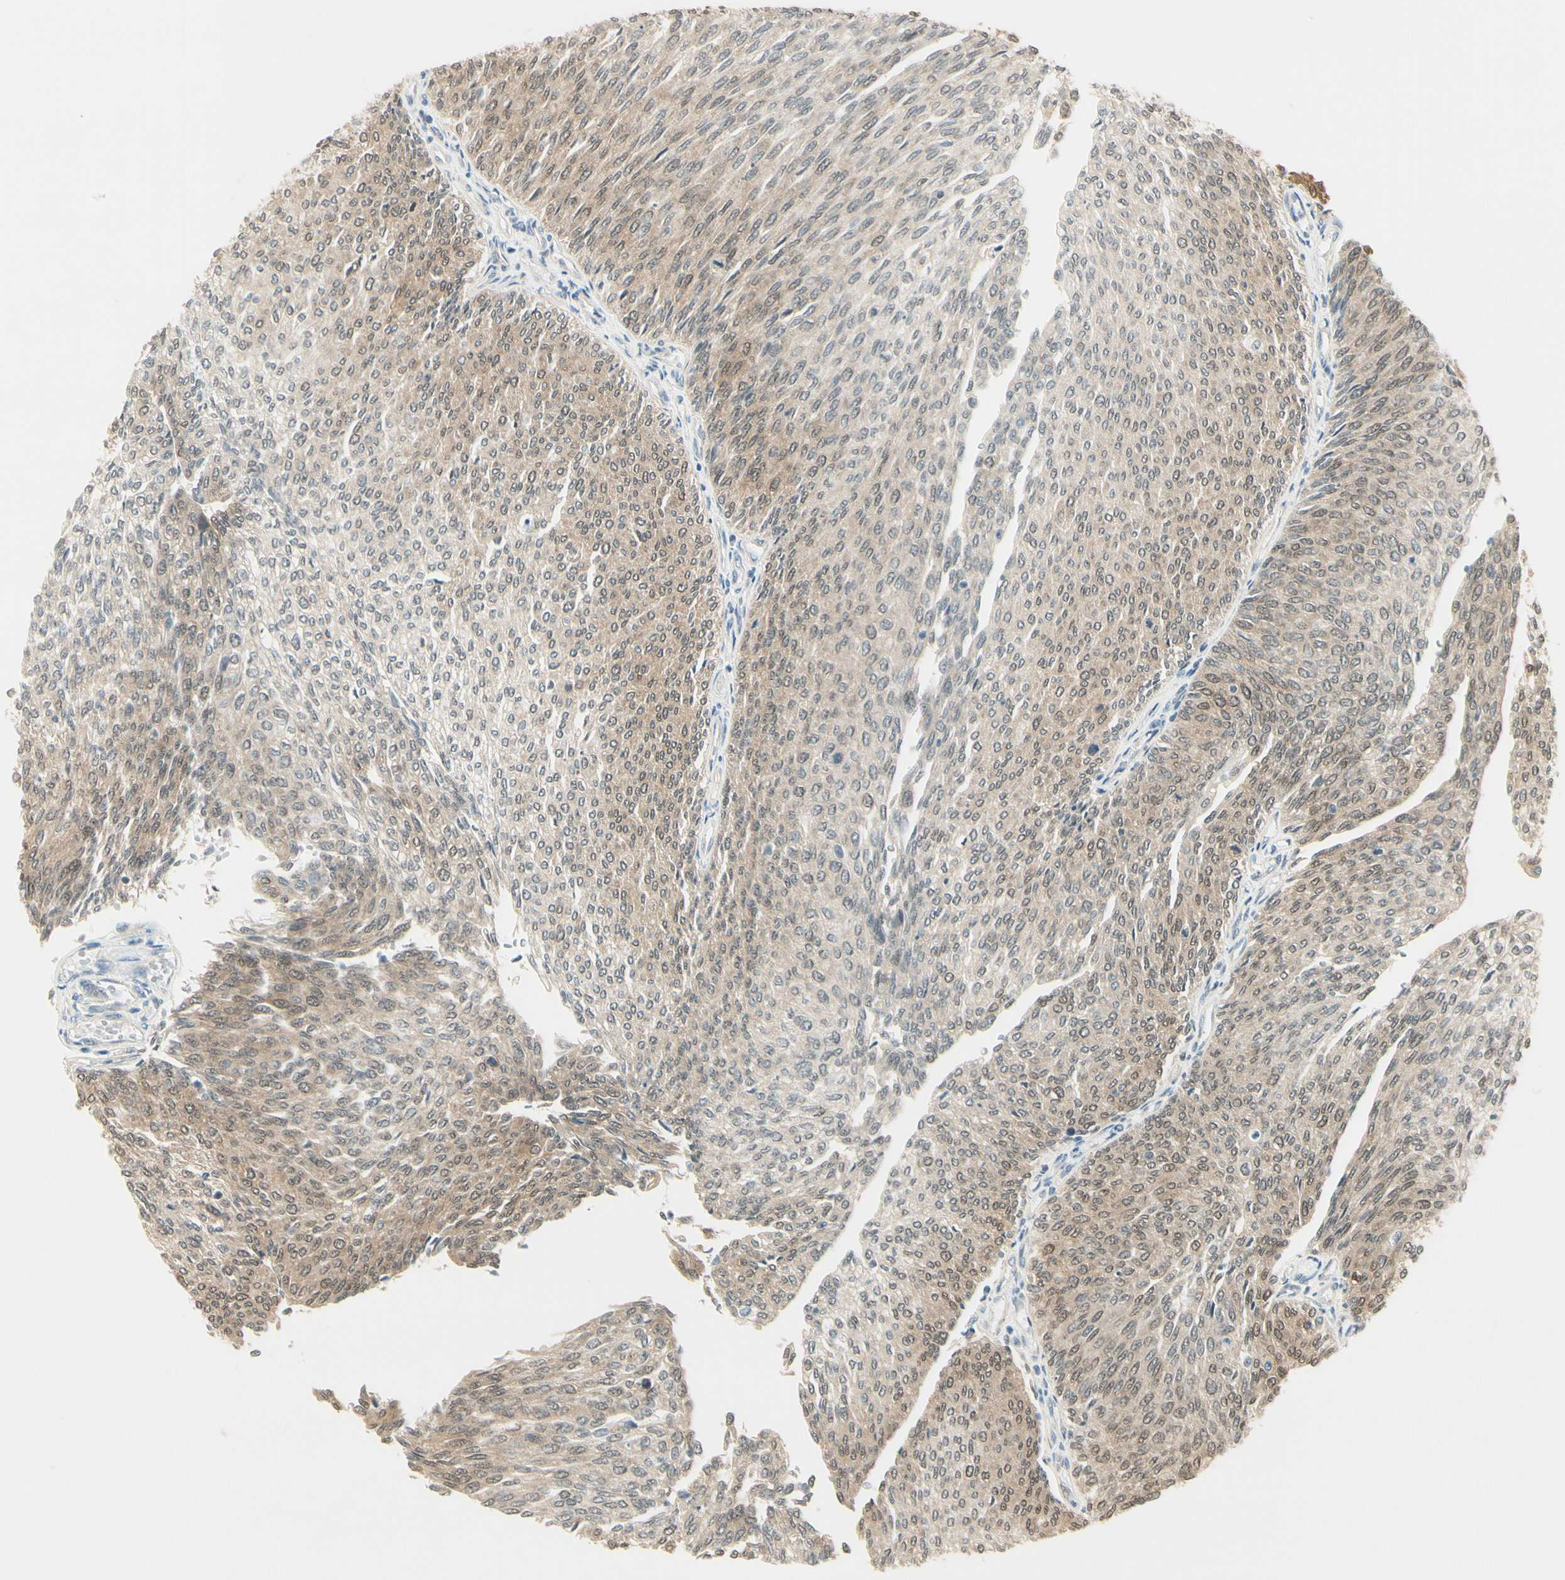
{"staining": {"intensity": "weak", "quantity": "<25%", "location": "cytoplasmic/membranous"}, "tissue": "urothelial cancer", "cell_type": "Tumor cells", "image_type": "cancer", "snomed": [{"axis": "morphology", "description": "Urothelial carcinoma, Low grade"}, {"axis": "topography", "description": "Urinary bladder"}], "caption": "Urothelial carcinoma (low-grade) was stained to show a protein in brown. There is no significant staining in tumor cells.", "gene": "IPO5", "patient": {"sex": "female", "age": 79}}